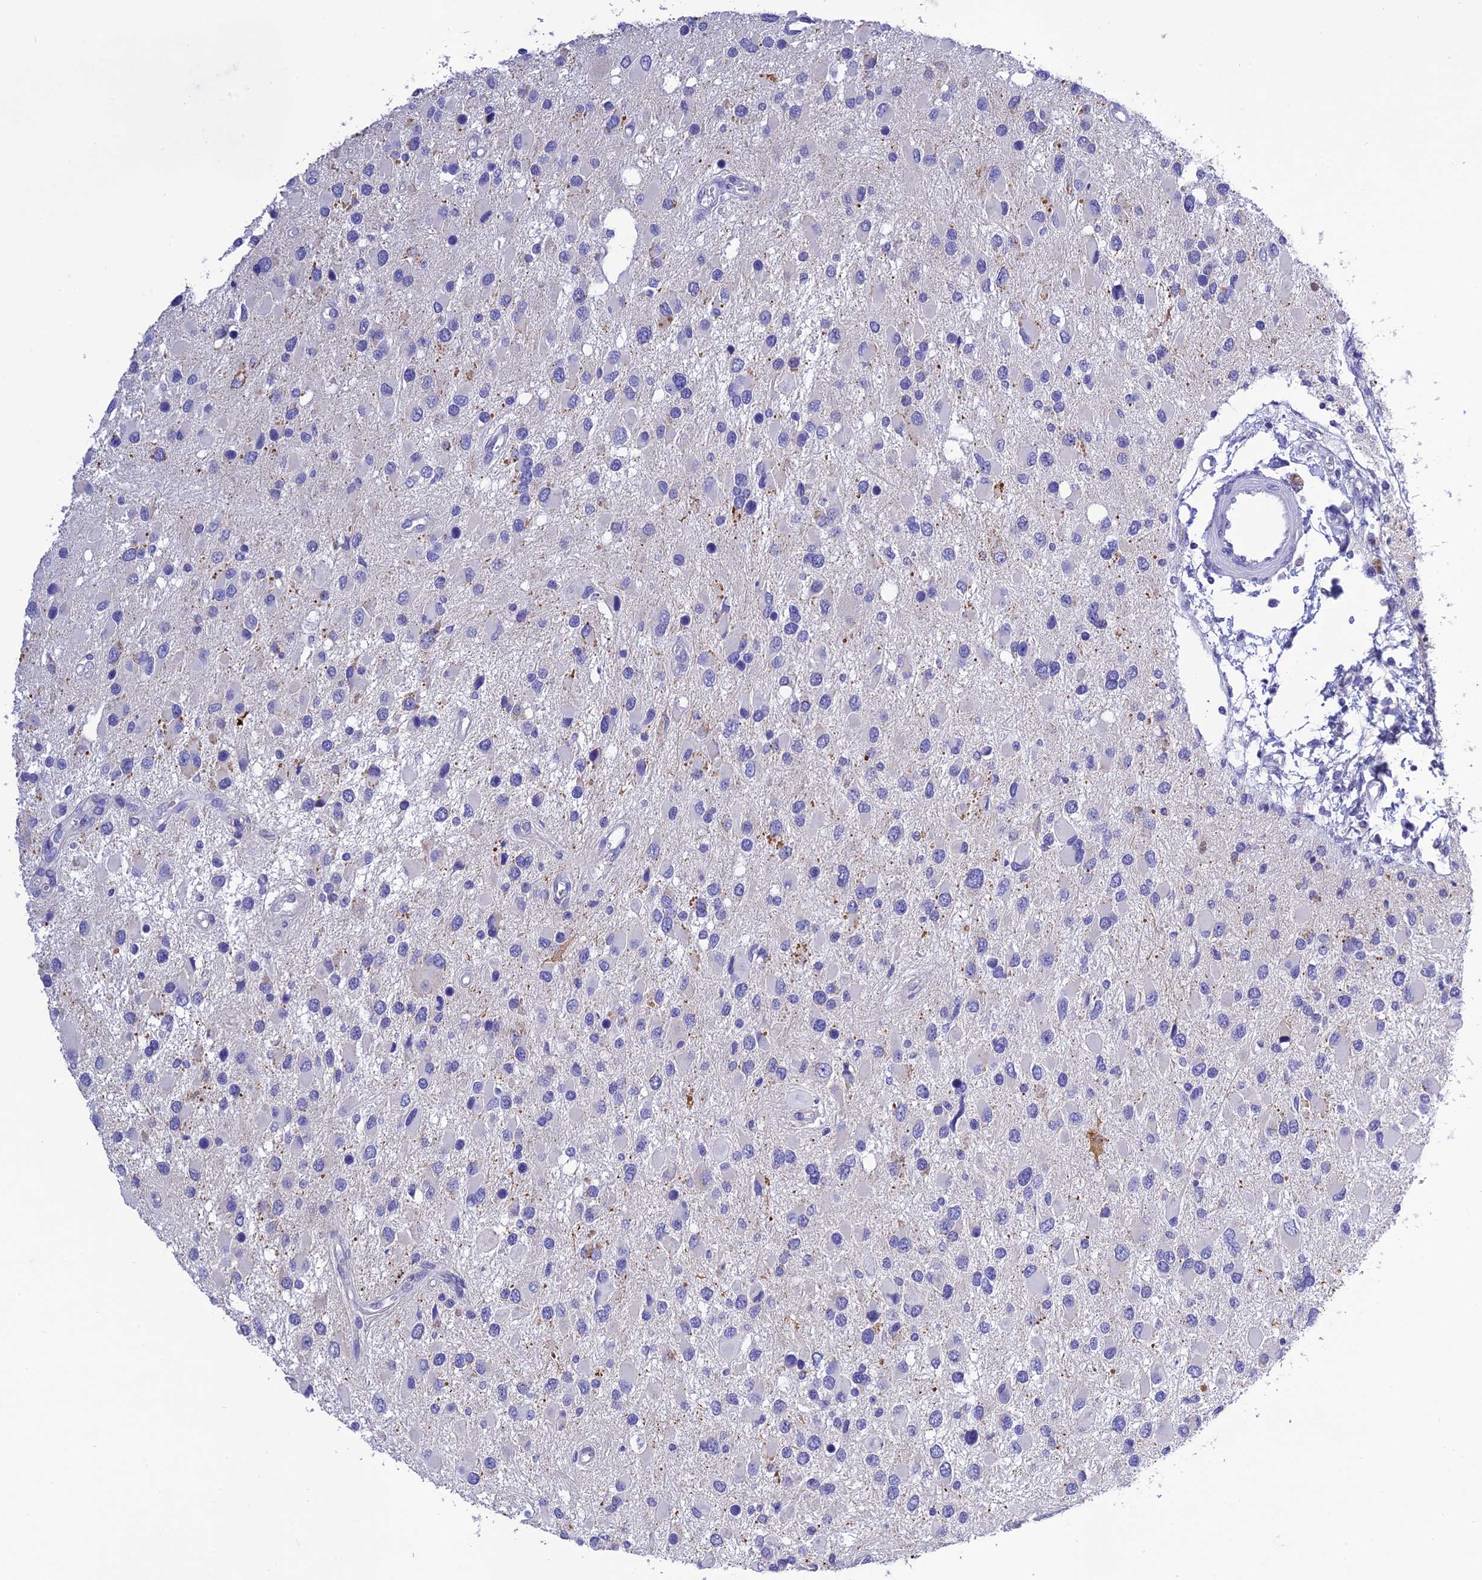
{"staining": {"intensity": "negative", "quantity": "none", "location": "none"}, "tissue": "glioma", "cell_type": "Tumor cells", "image_type": "cancer", "snomed": [{"axis": "morphology", "description": "Glioma, malignant, High grade"}, {"axis": "topography", "description": "Brain"}], "caption": "IHC of human malignant glioma (high-grade) demonstrates no positivity in tumor cells. (DAB IHC with hematoxylin counter stain).", "gene": "MS4A5", "patient": {"sex": "male", "age": 53}}